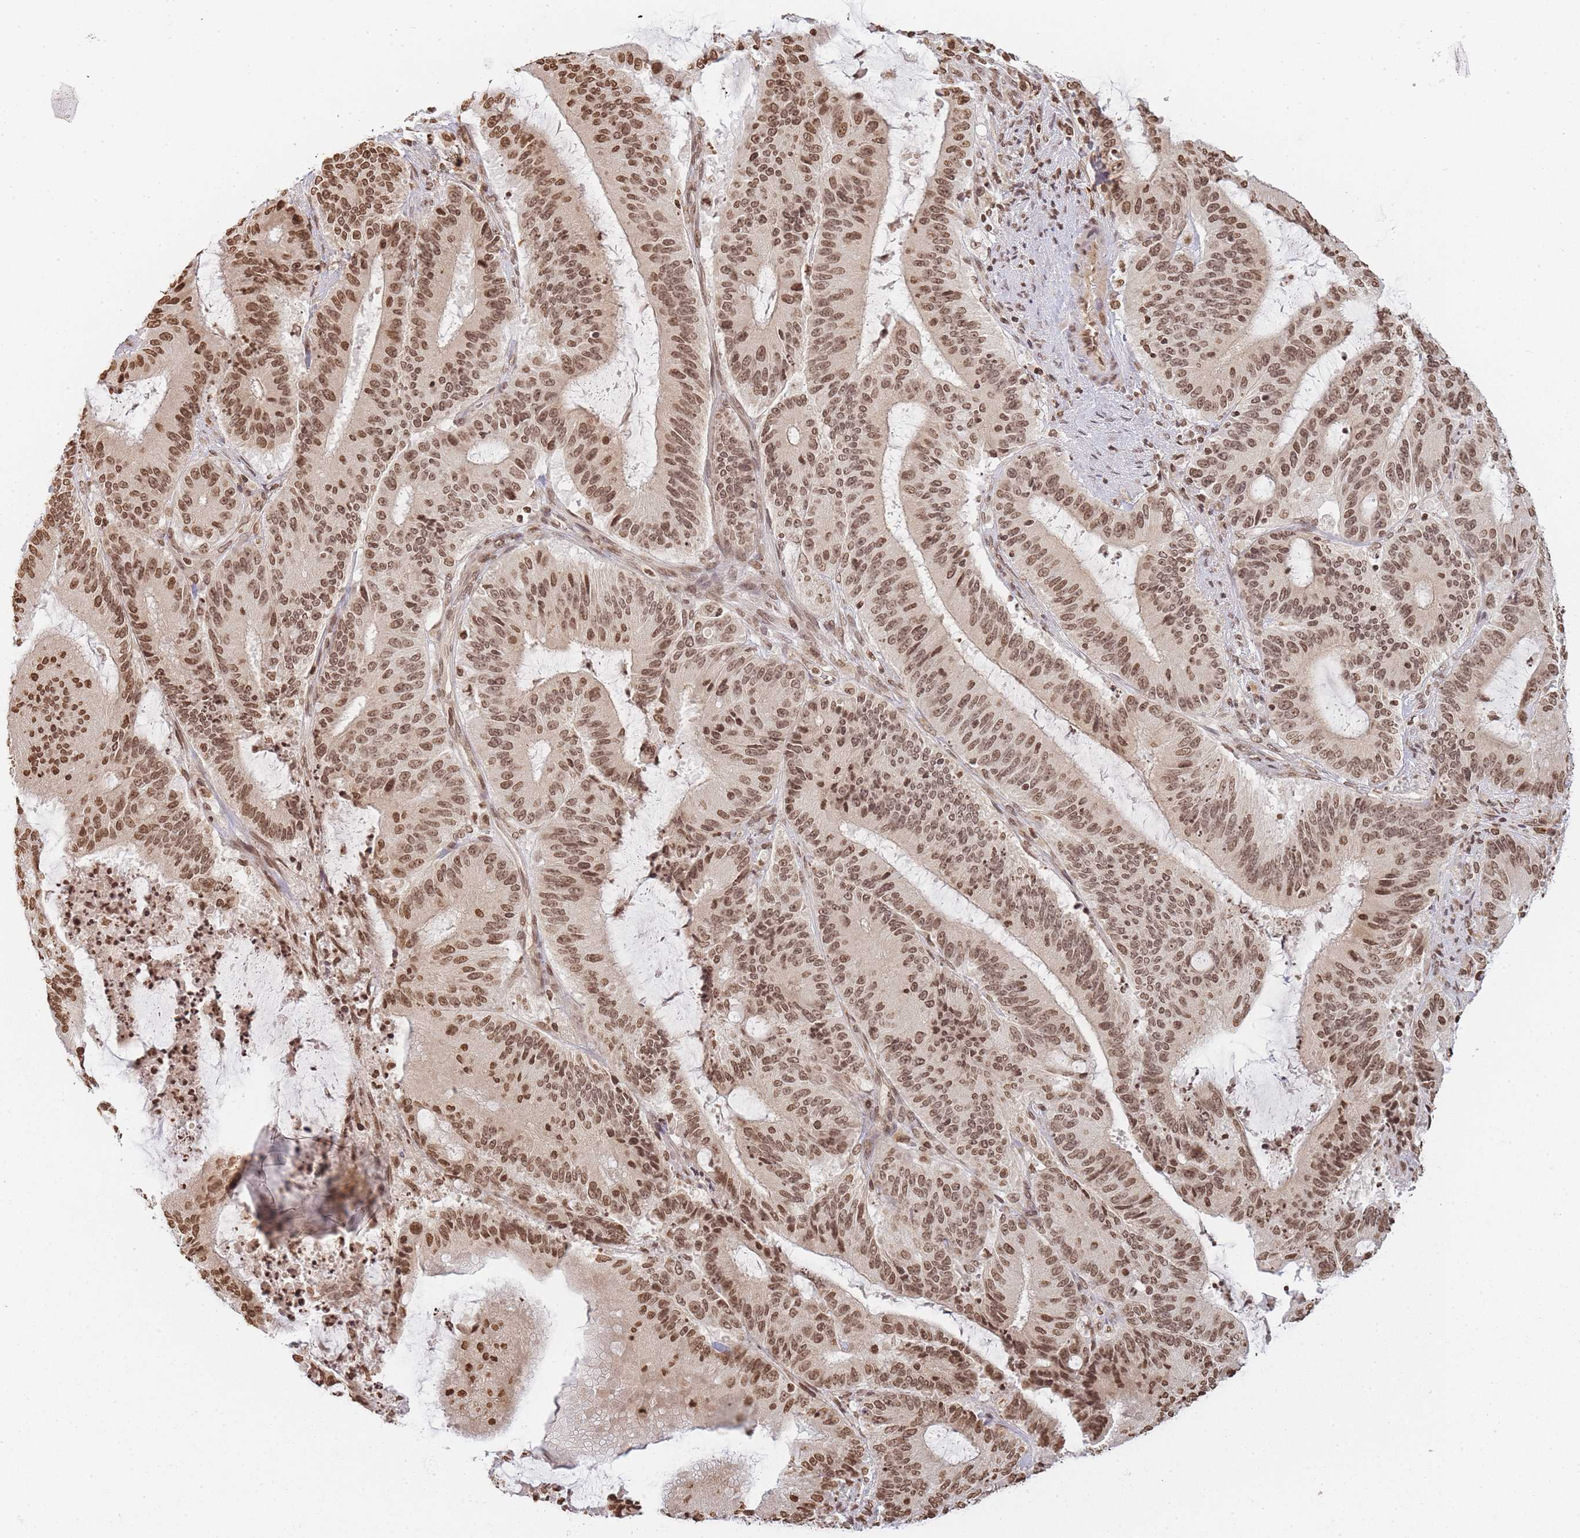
{"staining": {"intensity": "moderate", "quantity": ">75%", "location": "nuclear"}, "tissue": "liver cancer", "cell_type": "Tumor cells", "image_type": "cancer", "snomed": [{"axis": "morphology", "description": "Normal tissue, NOS"}, {"axis": "morphology", "description": "Cholangiocarcinoma"}, {"axis": "topography", "description": "Liver"}, {"axis": "topography", "description": "Peripheral nerve tissue"}], "caption": "The image displays a brown stain indicating the presence of a protein in the nuclear of tumor cells in cholangiocarcinoma (liver).", "gene": "WWTR1", "patient": {"sex": "female", "age": 73}}